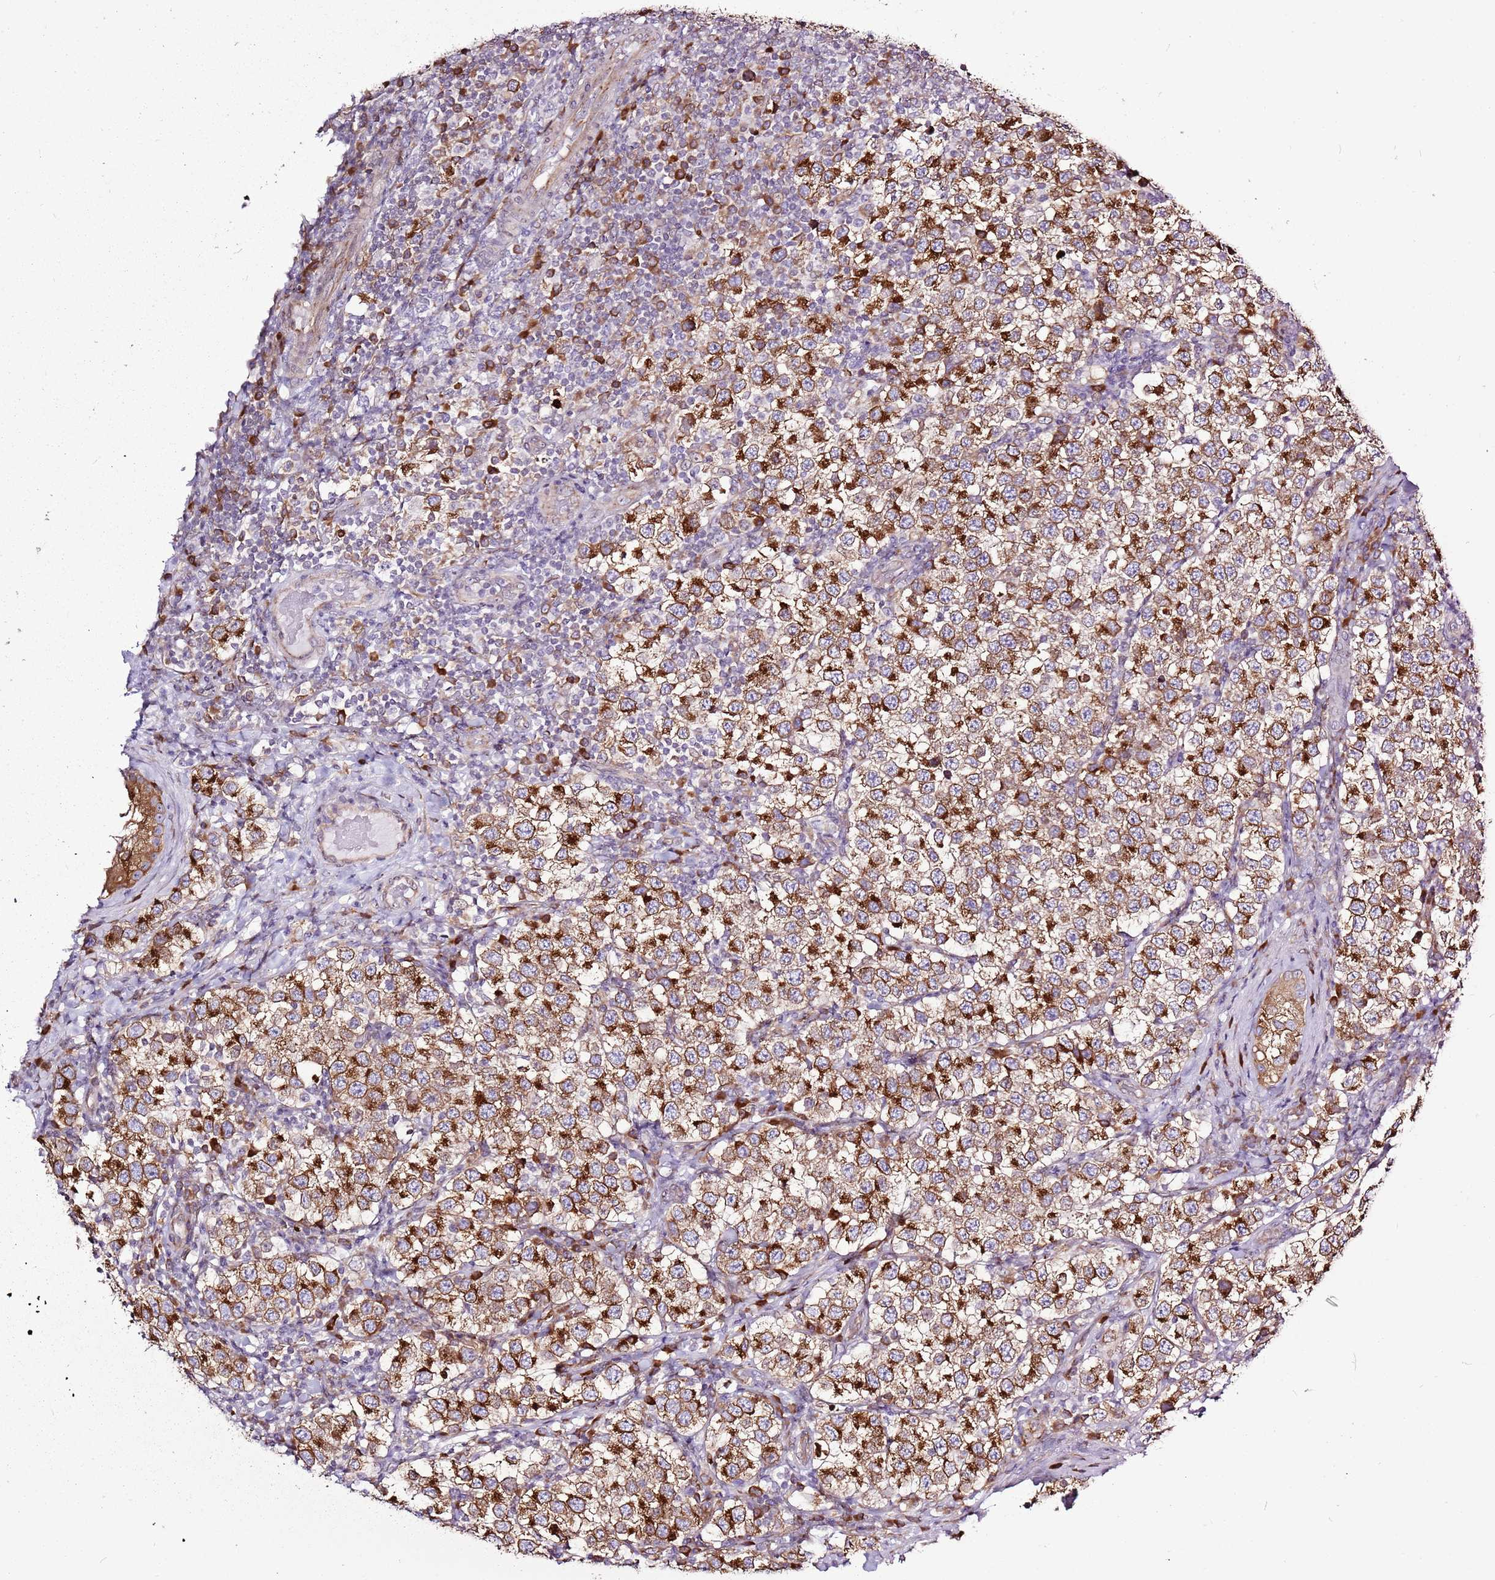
{"staining": {"intensity": "strong", "quantity": ">75%", "location": "cytoplasmic/membranous"}, "tissue": "testis cancer", "cell_type": "Tumor cells", "image_type": "cancer", "snomed": [{"axis": "morphology", "description": "Seminoma, NOS"}, {"axis": "topography", "description": "Testis"}], "caption": "High-power microscopy captured an immunohistochemistry histopathology image of seminoma (testis), revealing strong cytoplasmic/membranous expression in approximately >75% of tumor cells. The protein of interest is stained brown, and the nuclei are stained in blue (DAB IHC with brightfield microscopy, high magnification).", "gene": "TMED10", "patient": {"sex": "male", "age": 34}}